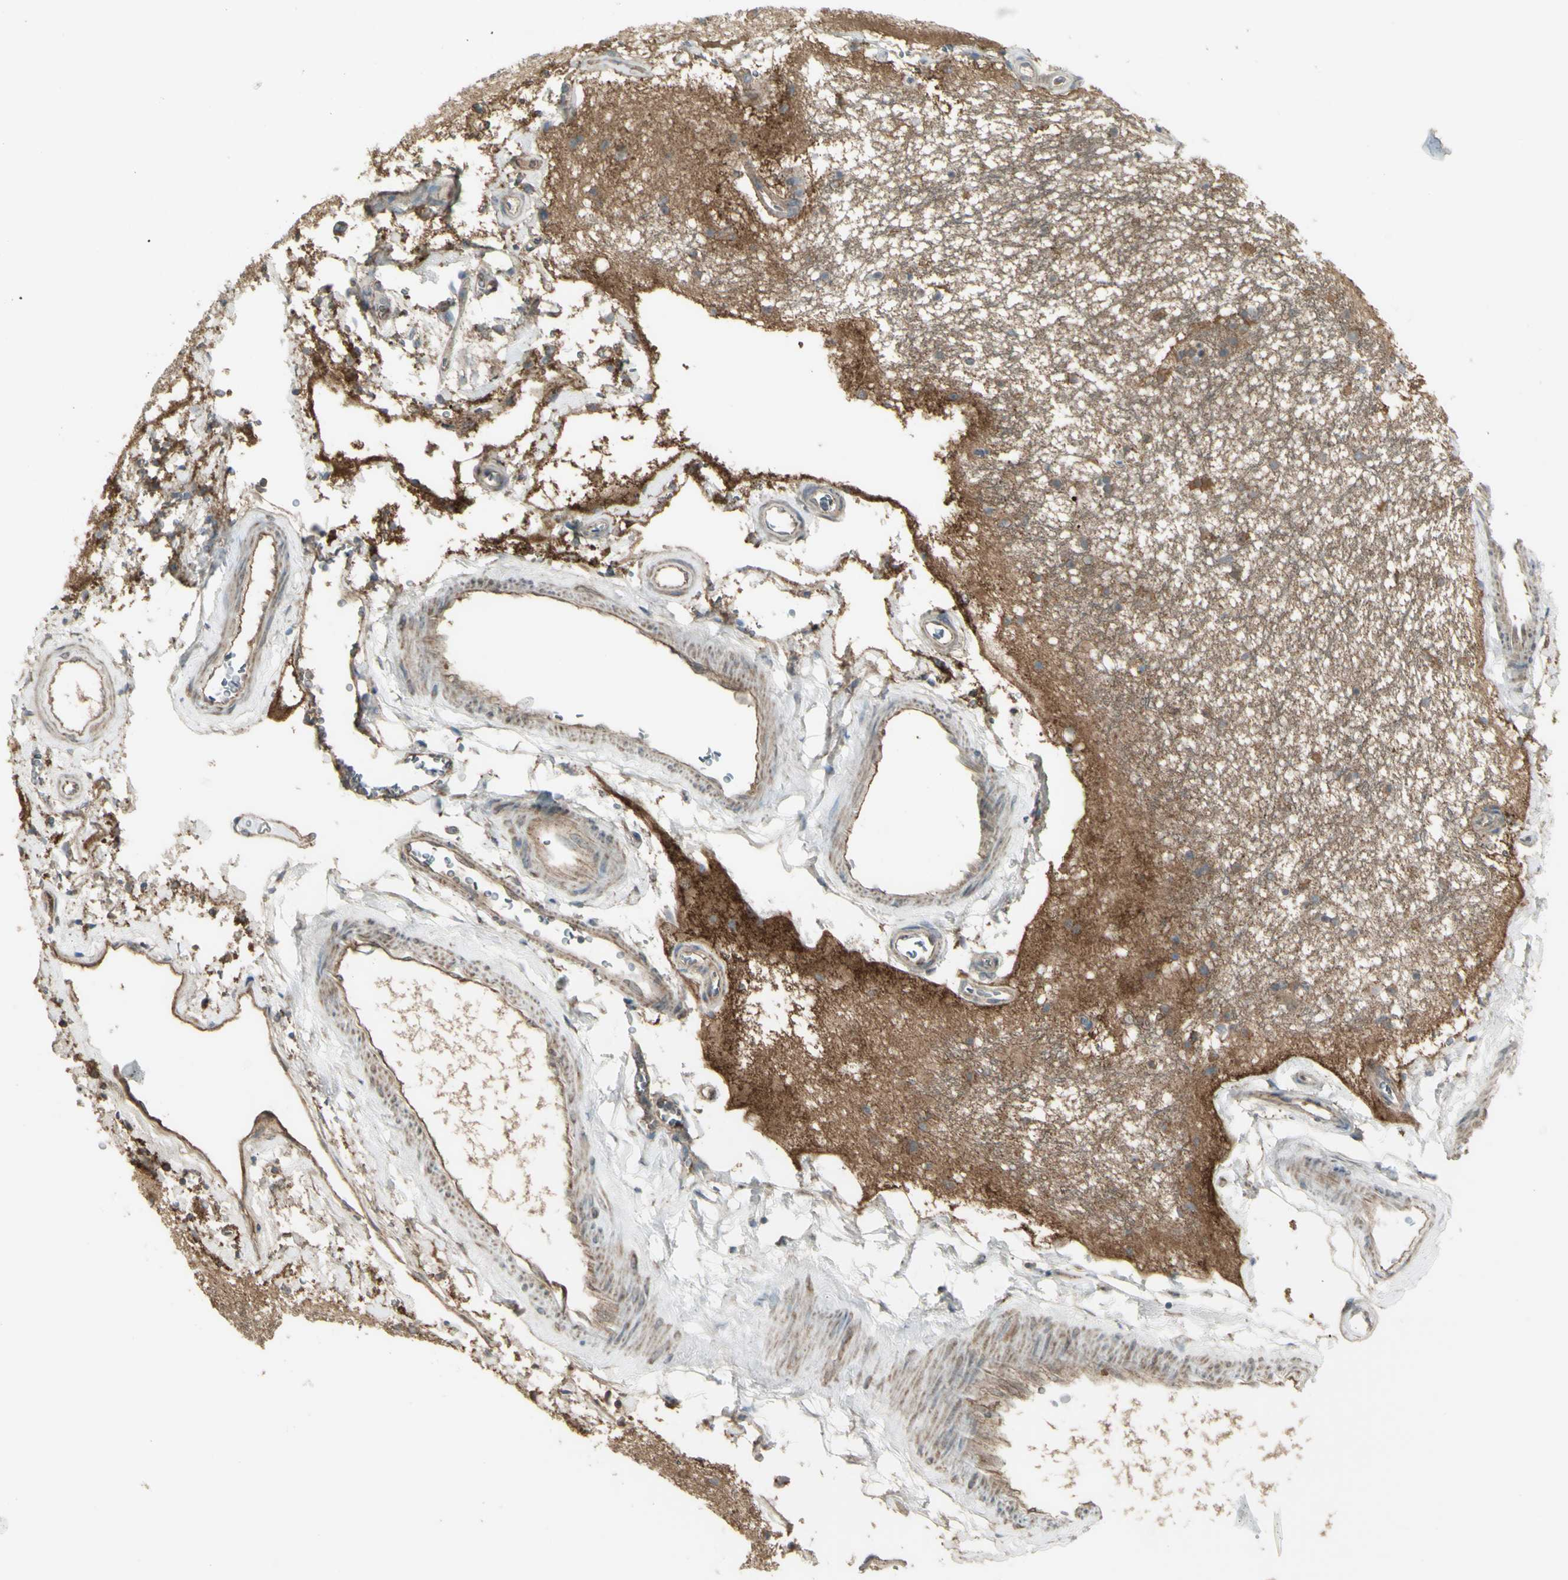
{"staining": {"intensity": "negative", "quantity": "none", "location": "none"}, "tissue": "hippocampus", "cell_type": "Glial cells", "image_type": "normal", "snomed": [{"axis": "morphology", "description": "Normal tissue, NOS"}, {"axis": "topography", "description": "Hippocampus"}], "caption": "High magnification brightfield microscopy of unremarkable hippocampus stained with DAB (brown) and counterstained with hematoxylin (blue): glial cells show no significant expression.", "gene": "NAXD", "patient": {"sex": "male", "age": 45}}